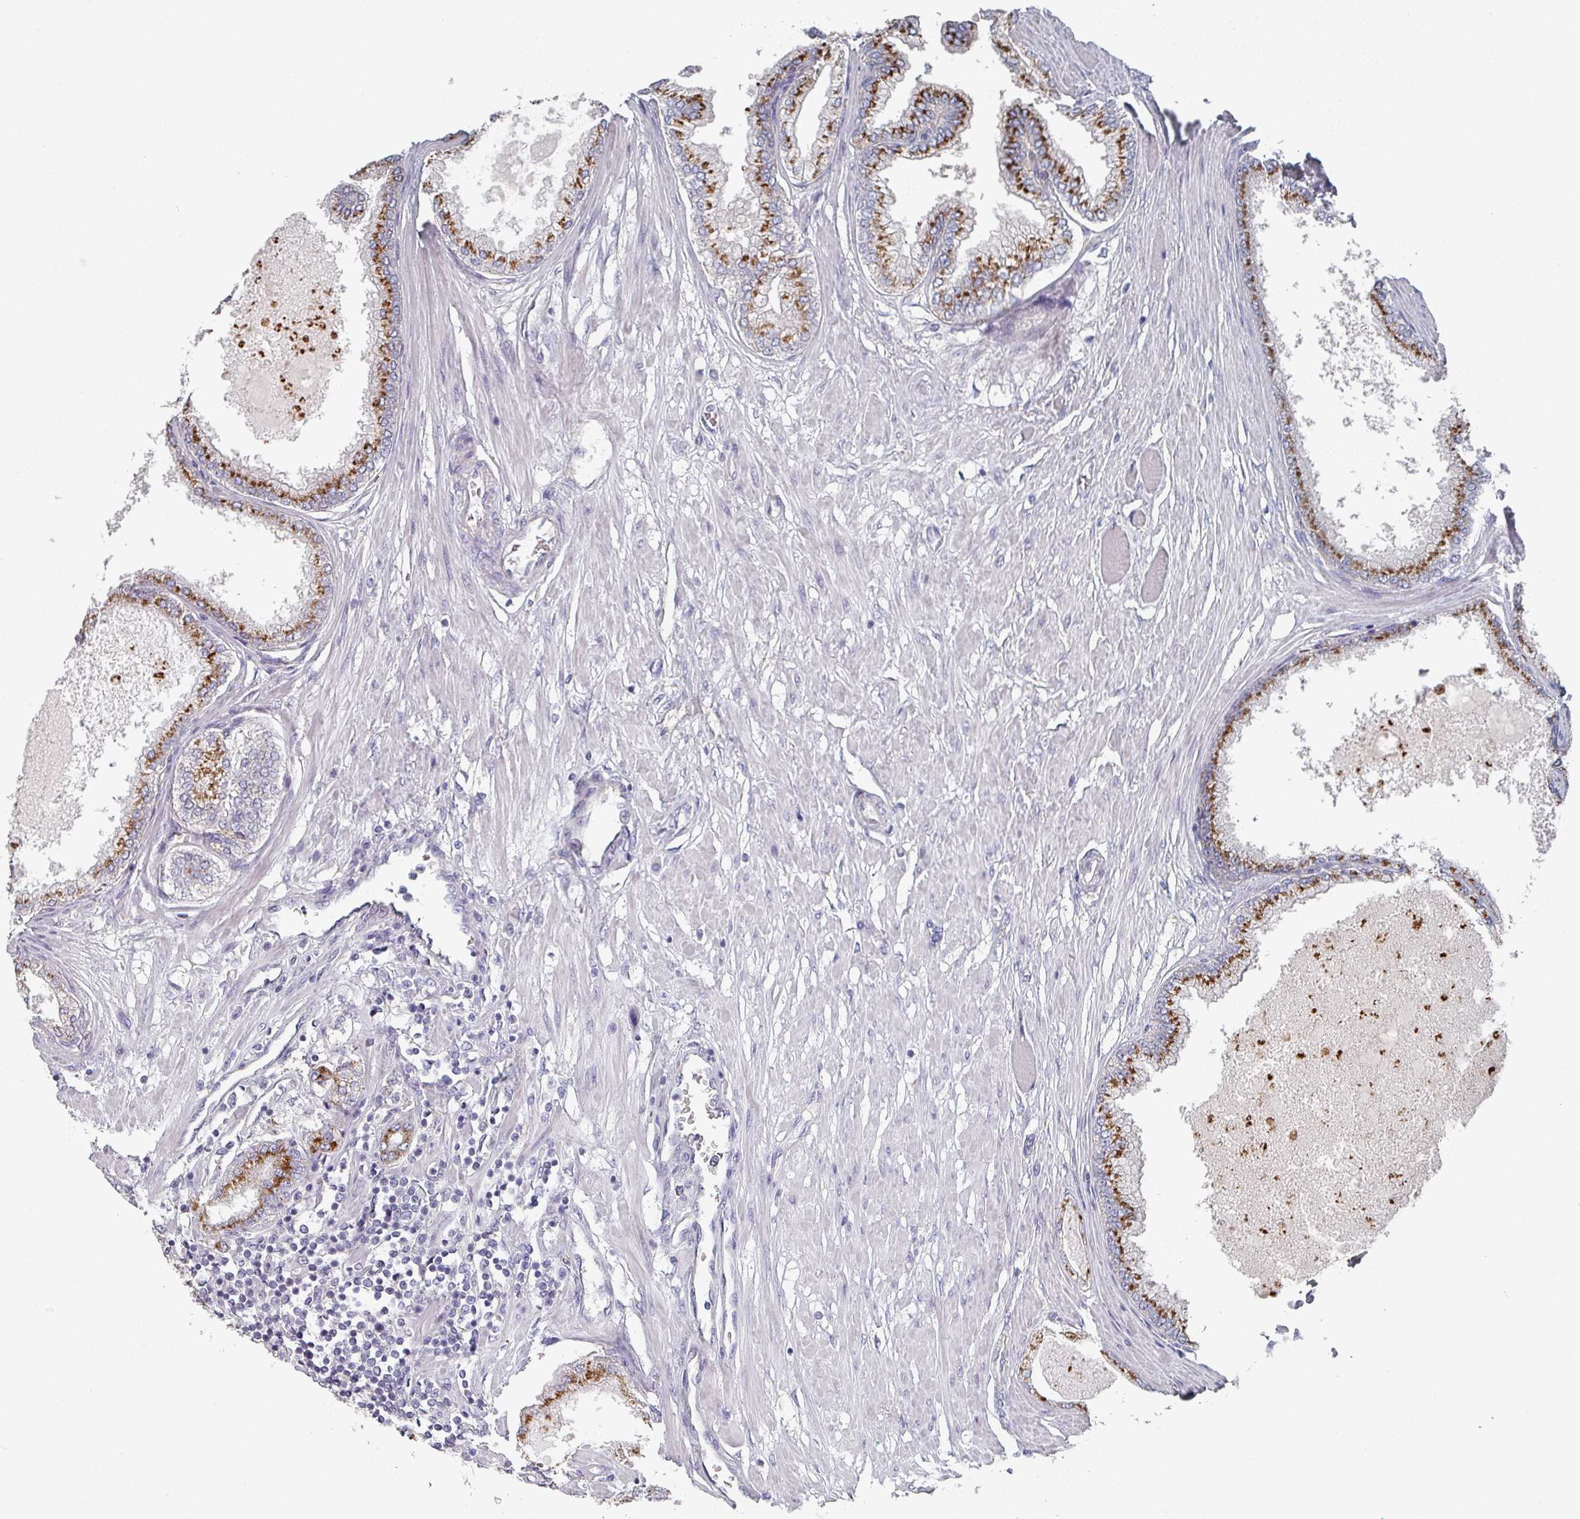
{"staining": {"intensity": "strong", "quantity": ">75%", "location": "cytoplasmic/membranous"}, "tissue": "prostate cancer", "cell_type": "Tumor cells", "image_type": "cancer", "snomed": [{"axis": "morphology", "description": "Adenocarcinoma, Low grade"}, {"axis": "topography", "description": "Prostate"}], "caption": "Immunohistochemical staining of prostate cancer (adenocarcinoma (low-grade)) exhibits high levels of strong cytoplasmic/membranous protein expression in about >75% of tumor cells. Using DAB (brown) and hematoxylin (blue) stains, captured at high magnification using brightfield microscopy.", "gene": "EFL1", "patient": {"sex": "male", "age": 63}}